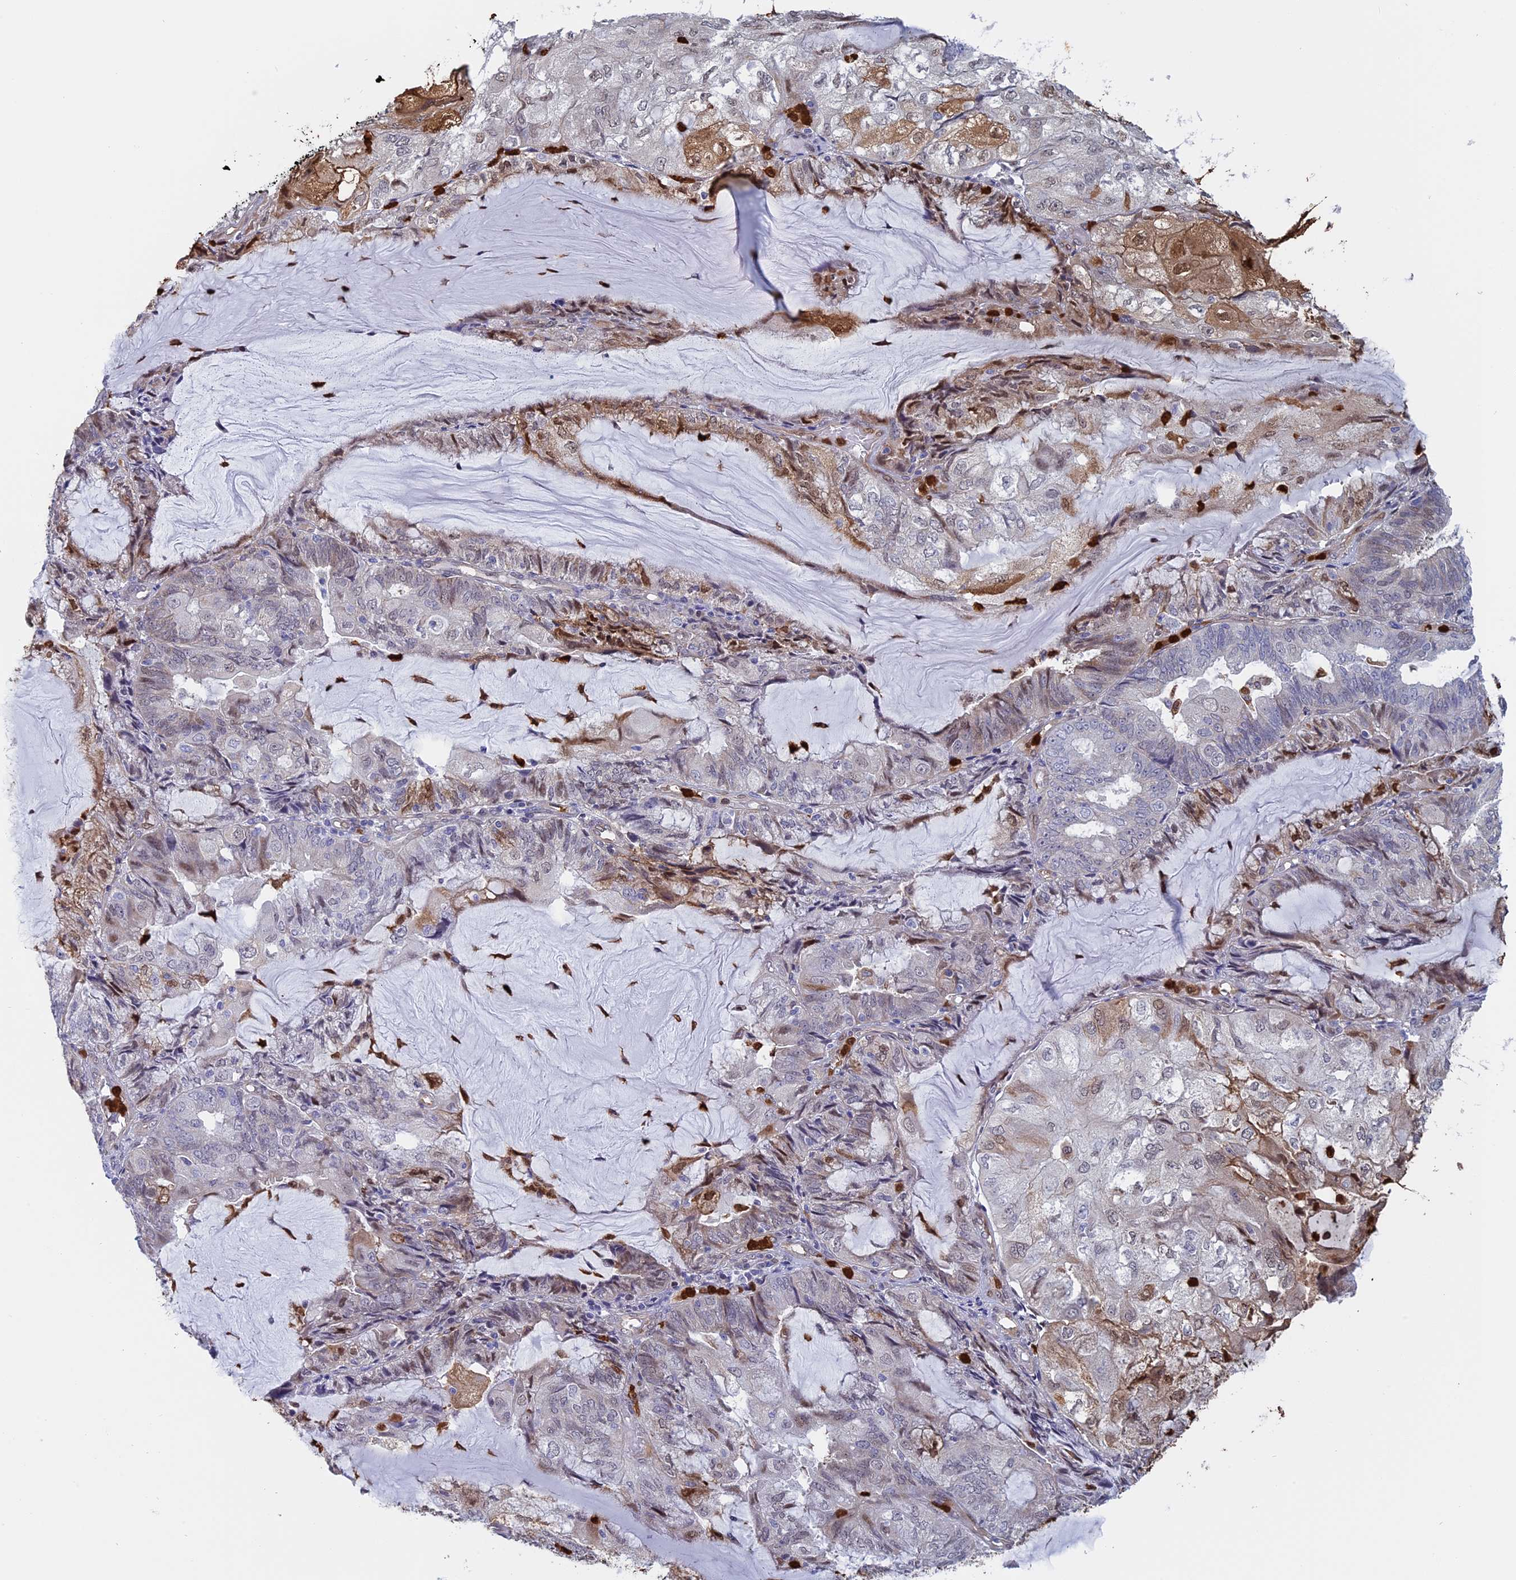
{"staining": {"intensity": "weak", "quantity": "<25%", "location": "cytoplasmic/membranous,nuclear"}, "tissue": "endometrial cancer", "cell_type": "Tumor cells", "image_type": "cancer", "snomed": [{"axis": "morphology", "description": "Adenocarcinoma, NOS"}, {"axis": "topography", "description": "Endometrium"}], "caption": "The histopathology image displays no significant staining in tumor cells of adenocarcinoma (endometrial).", "gene": "SLC26A1", "patient": {"sex": "female", "age": 81}}